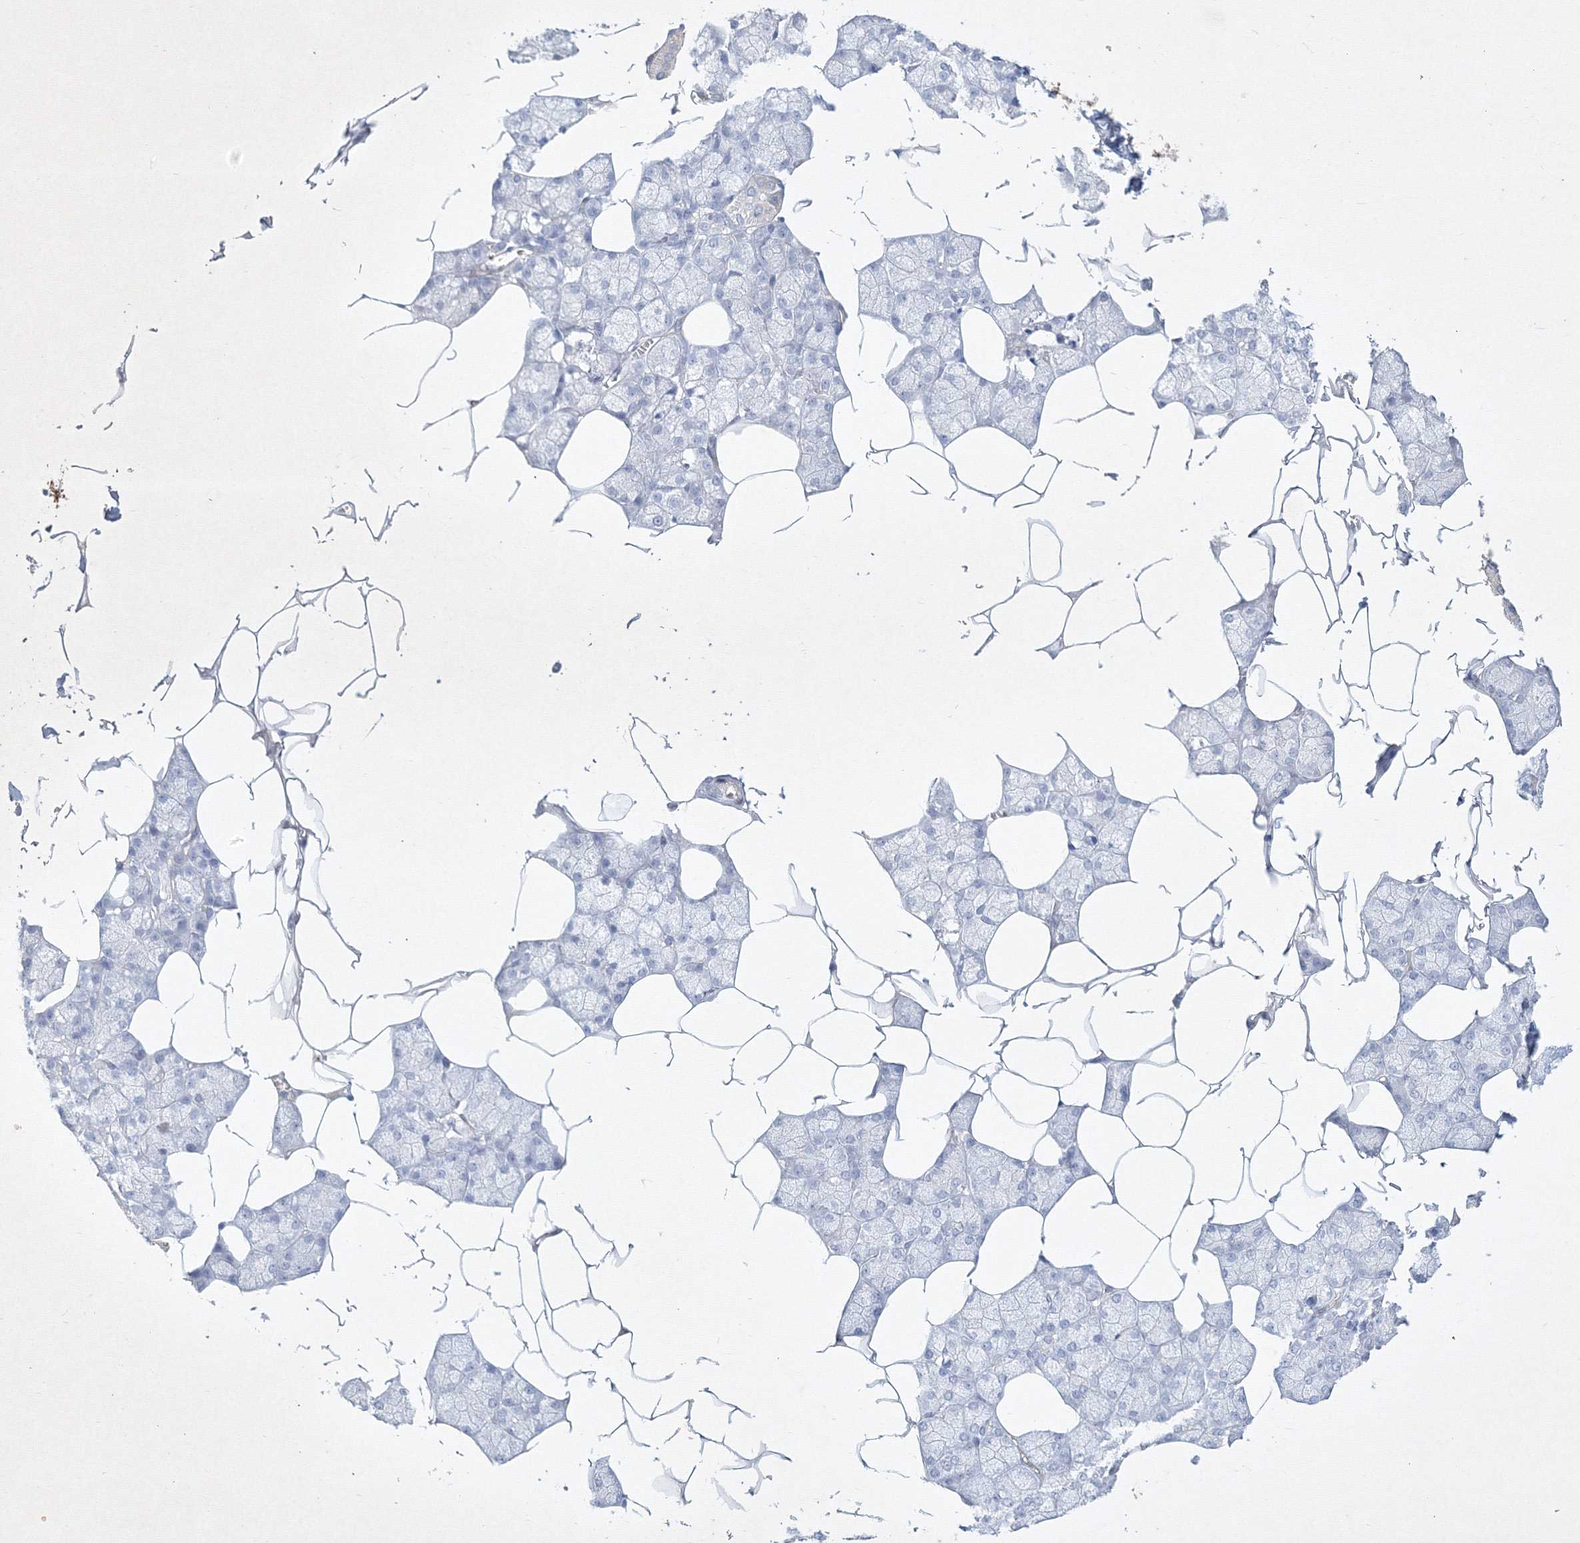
{"staining": {"intensity": "negative", "quantity": "none", "location": "none"}, "tissue": "salivary gland", "cell_type": "Glandular cells", "image_type": "normal", "snomed": [{"axis": "morphology", "description": "Normal tissue, NOS"}, {"axis": "topography", "description": "Salivary gland"}], "caption": "Salivary gland was stained to show a protein in brown. There is no significant positivity in glandular cells. (DAB (3,3'-diaminobenzidine) immunohistochemistry visualized using brightfield microscopy, high magnification).", "gene": "CXXC4", "patient": {"sex": "male", "age": 62}}